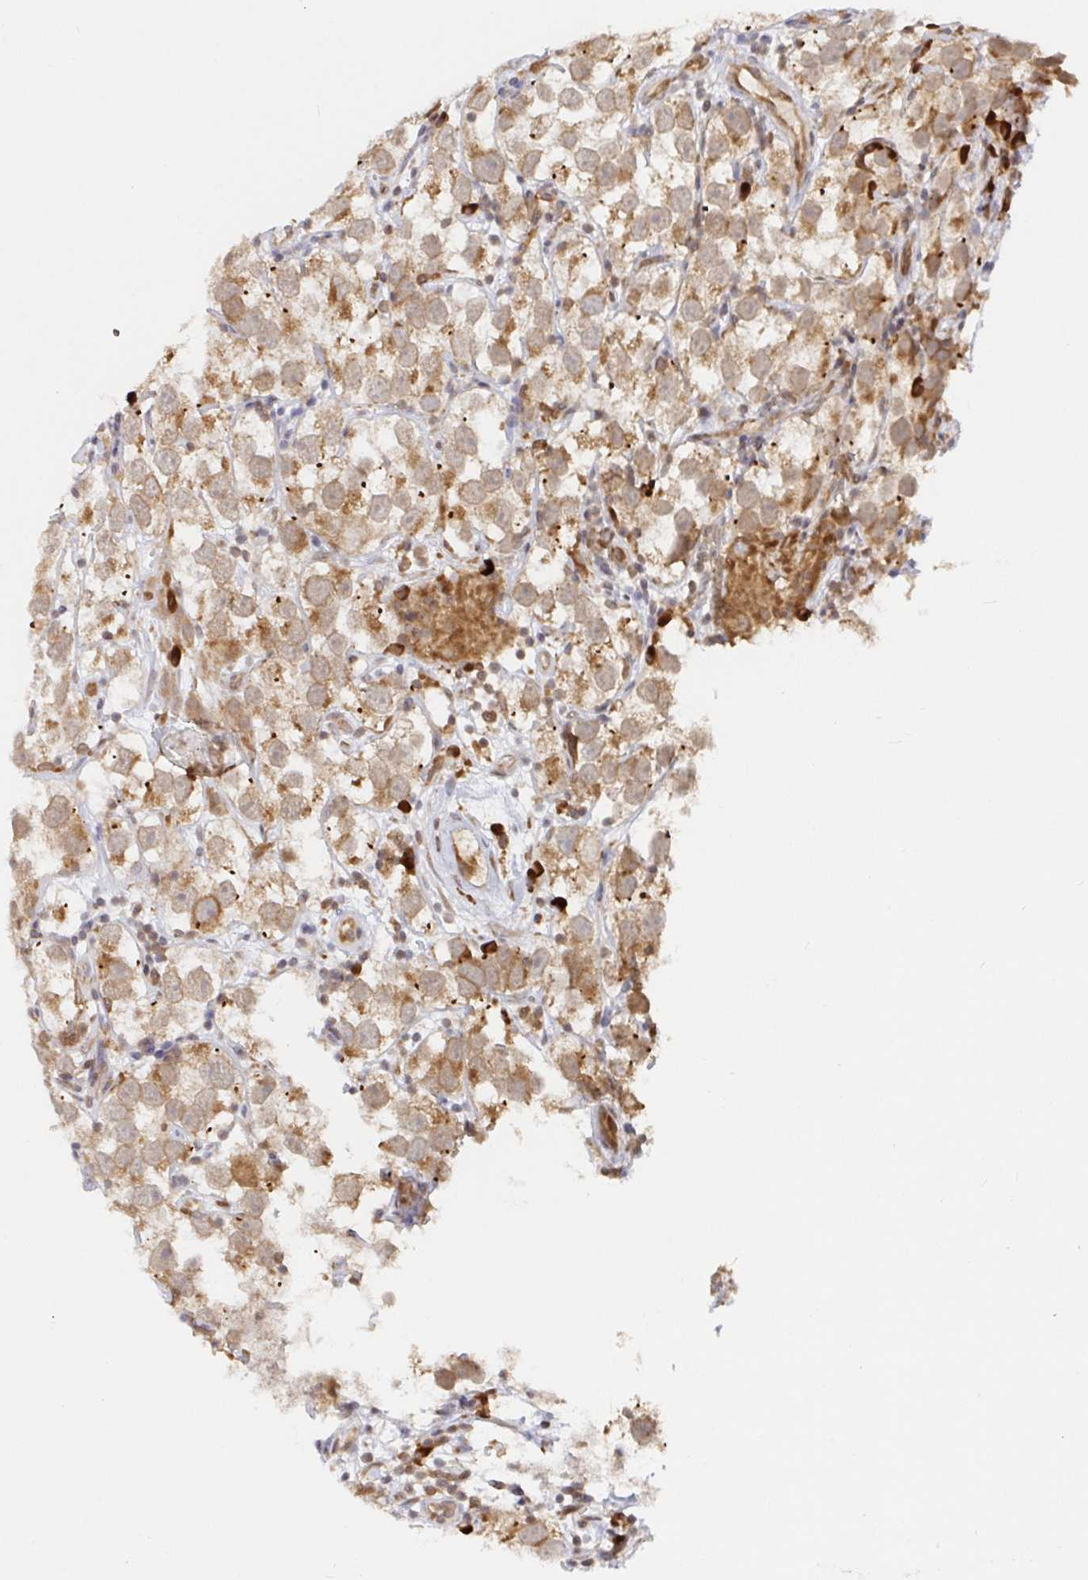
{"staining": {"intensity": "moderate", "quantity": ">75%", "location": "cytoplasmic/membranous"}, "tissue": "testis cancer", "cell_type": "Tumor cells", "image_type": "cancer", "snomed": [{"axis": "morphology", "description": "Seminoma, NOS"}, {"axis": "topography", "description": "Testis"}], "caption": "A micrograph of testis cancer stained for a protein demonstrates moderate cytoplasmic/membranous brown staining in tumor cells.", "gene": "ALG1", "patient": {"sex": "male", "age": 26}}